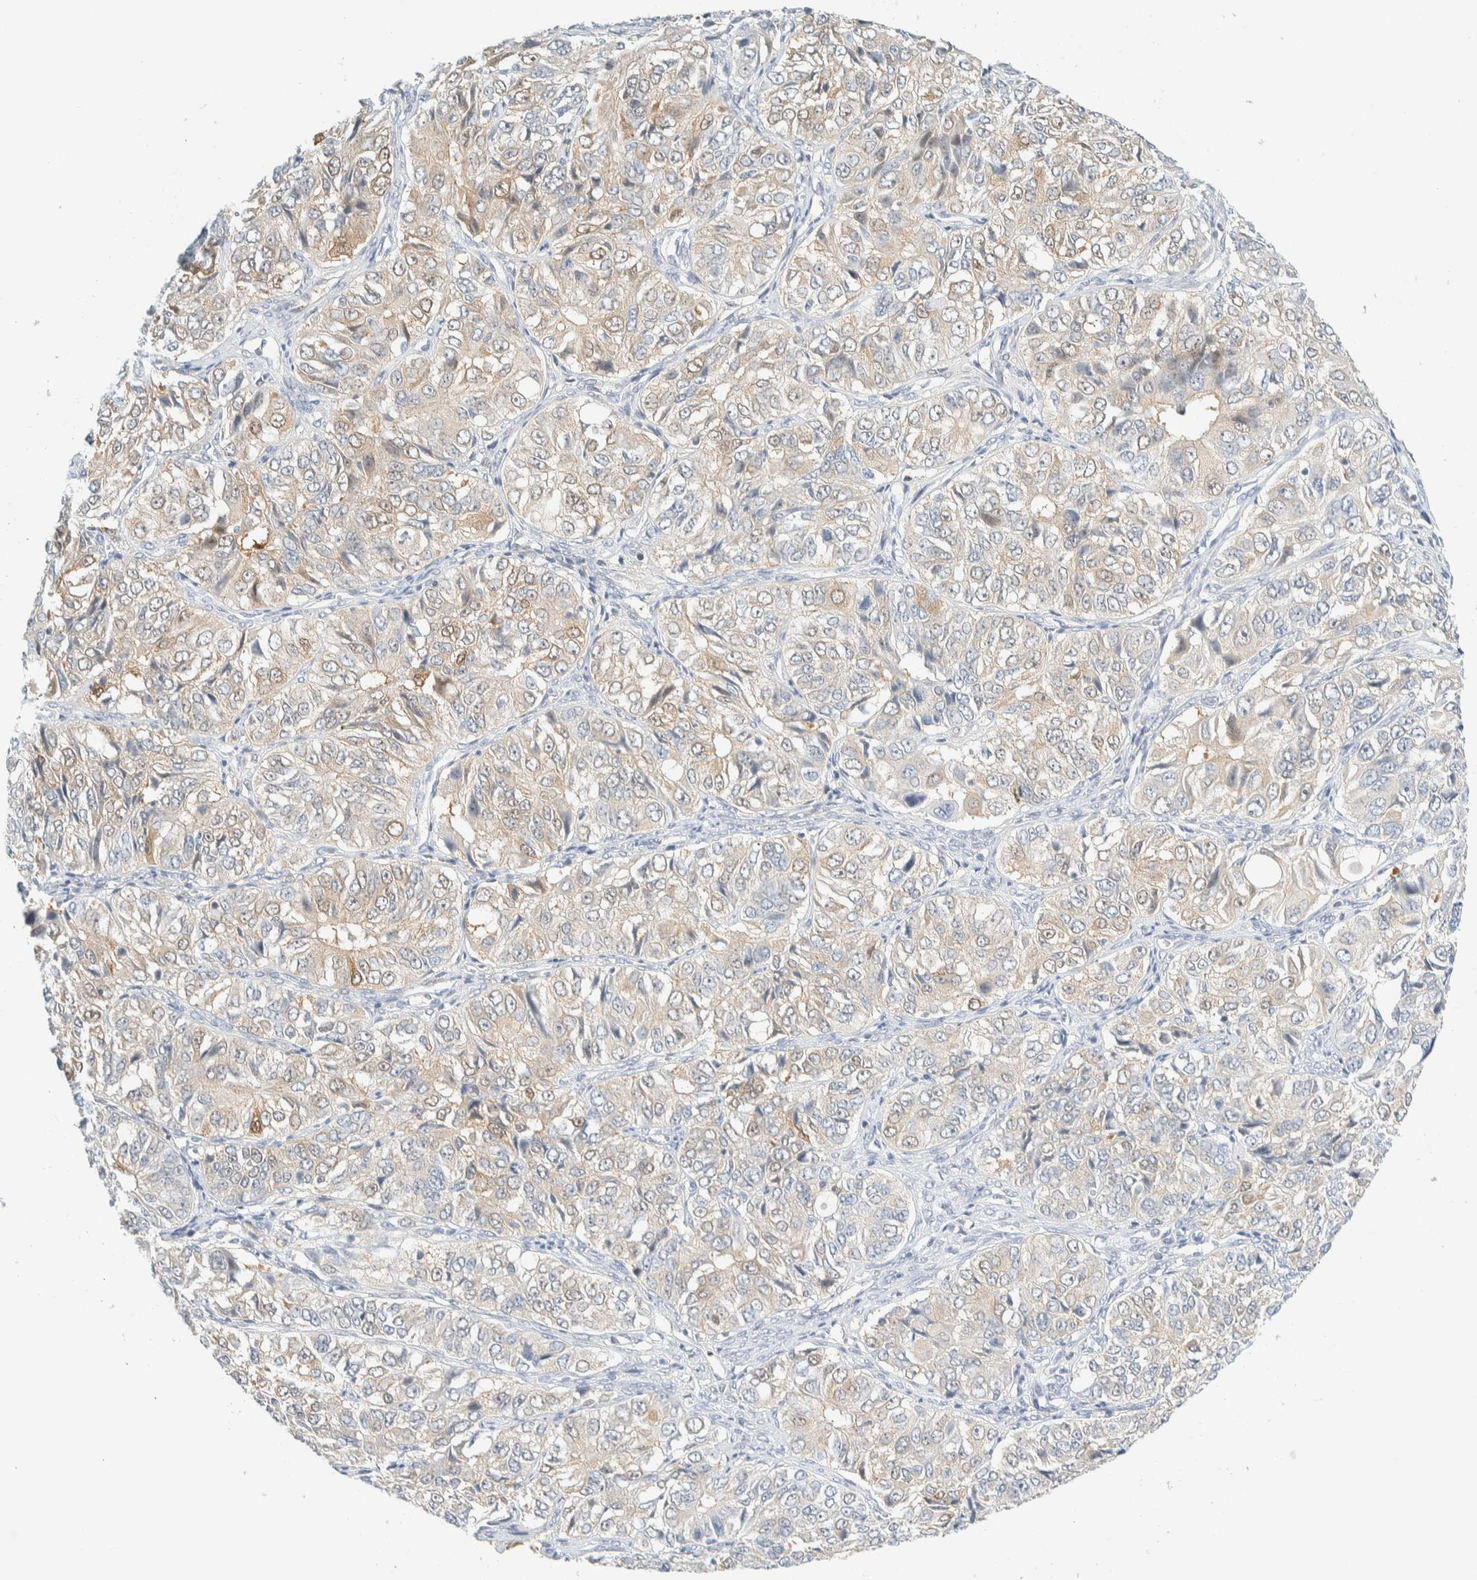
{"staining": {"intensity": "weak", "quantity": "<25%", "location": "cytoplasmic/membranous"}, "tissue": "ovarian cancer", "cell_type": "Tumor cells", "image_type": "cancer", "snomed": [{"axis": "morphology", "description": "Carcinoma, endometroid"}, {"axis": "topography", "description": "Ovary"}], "caption": "DAB (3,3'-diaminobenzidine) immunohistochemical staining of ovarian cancer (endometroid carcinoma) exhibits no significant expression in tumor cells.", "gene": "PCYT2", "patient": {"sex": "female", "age": 51}}